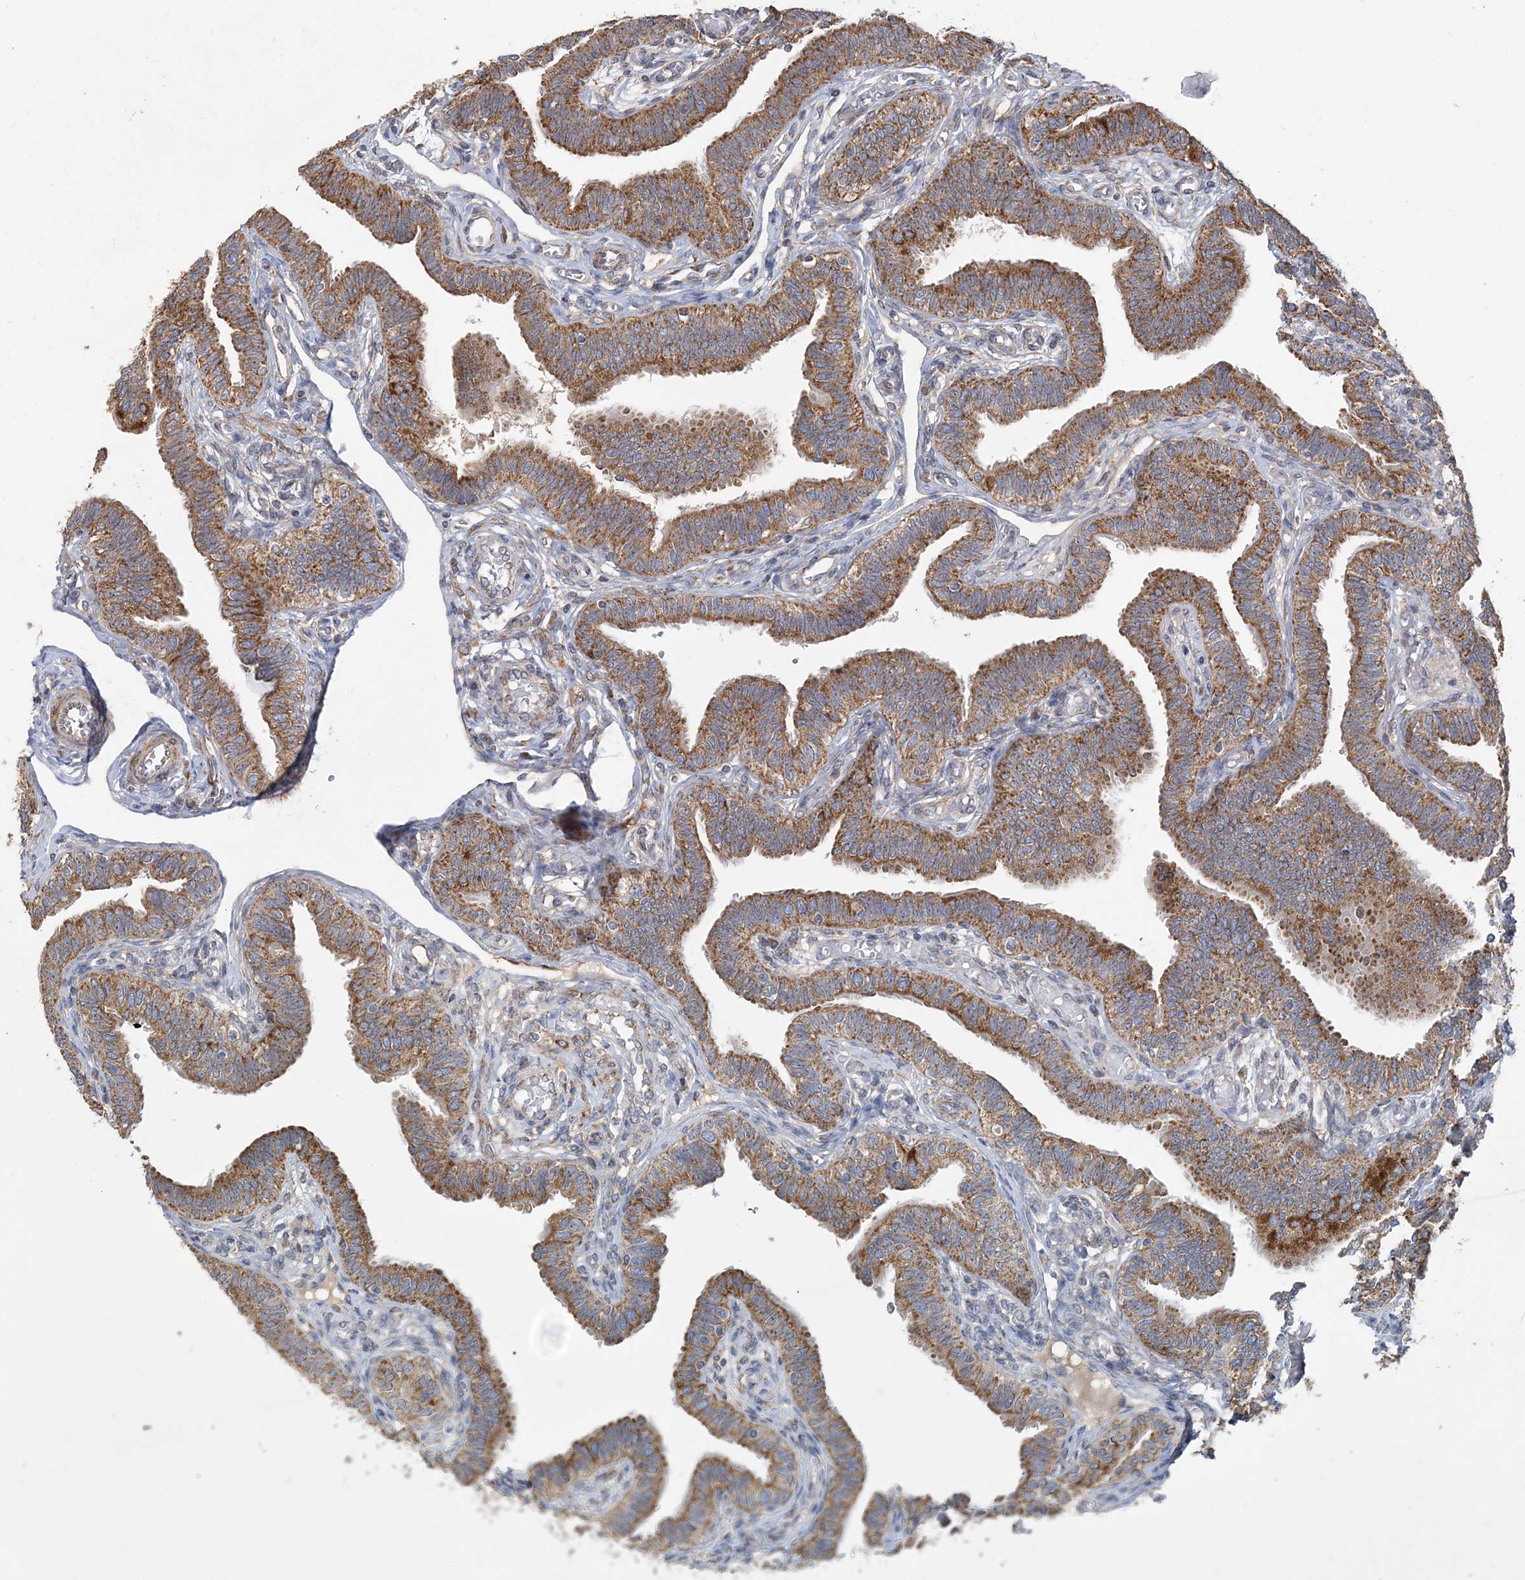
{"staining": {"intensity": "moderate", "quantity": ">75%", "location": "cytoplasmic/membranous,nuclear"}, "tissue": "fallopian tube", "cell_type": "Glandular cells", "image_type": "normal", "snomed": [{"axis": "morphology", "description": "Normal tissue, NOS"}, {"axis": "topography", "description": "Fallopian tube"}], "caption": "DAB (3,3'-diaminobenzidine) immunohistochemical staining of normal fallopian tube shows moderate cytoplasmic/membranous,nuclear protein staining in approximately >75% of glandular cells. (DAB (3,3'-diaminobenzidine) IHC, brown staining for protein, blue staining for nuclei).", "gene": "FEZ2", "patient": {"sex": "female", "age": 39}}